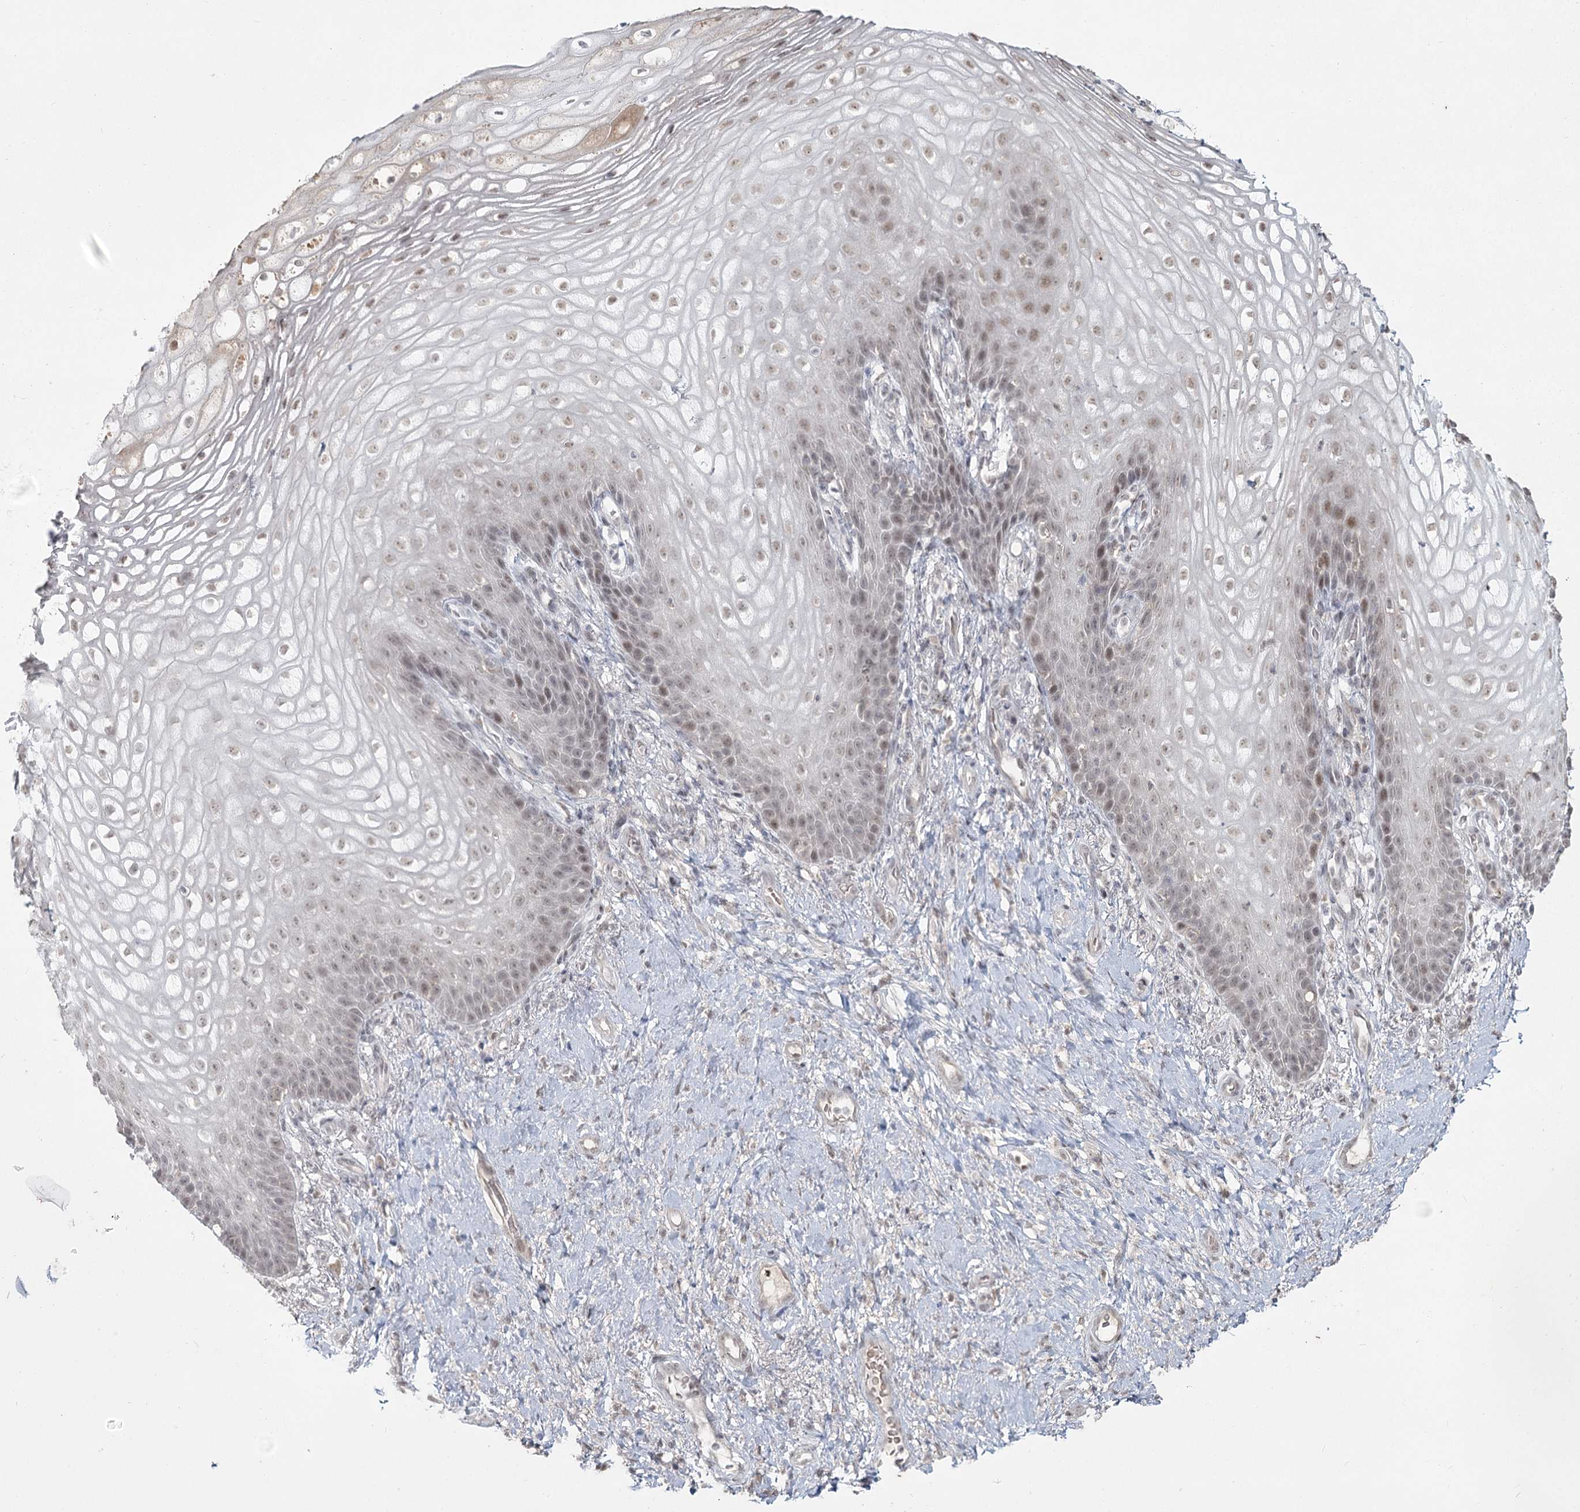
{"staining": {"intensity": "weak", "quantity": "25%-75%", "location": "nuclear"}, "tissue": "vagina", "cell_type": "Squamous epithelial cells", "image_type": "normal", "snomed": [{"axis": "morphology", "description": "Normal tissue, NOS"}, {"axis": "topography", "description": "Vagina"}], "caption": "Squamous epithelial cells exhibit weak nuclear positivity in approximately 25%-75% of cells in normal vagina. The staining was performed using DAB, with brown indicating positive protein expression. Nuclei are stained blue with hematoxylin.", "gene": "LY6G5C", "patient": {"sex": "female", "age": 60}}